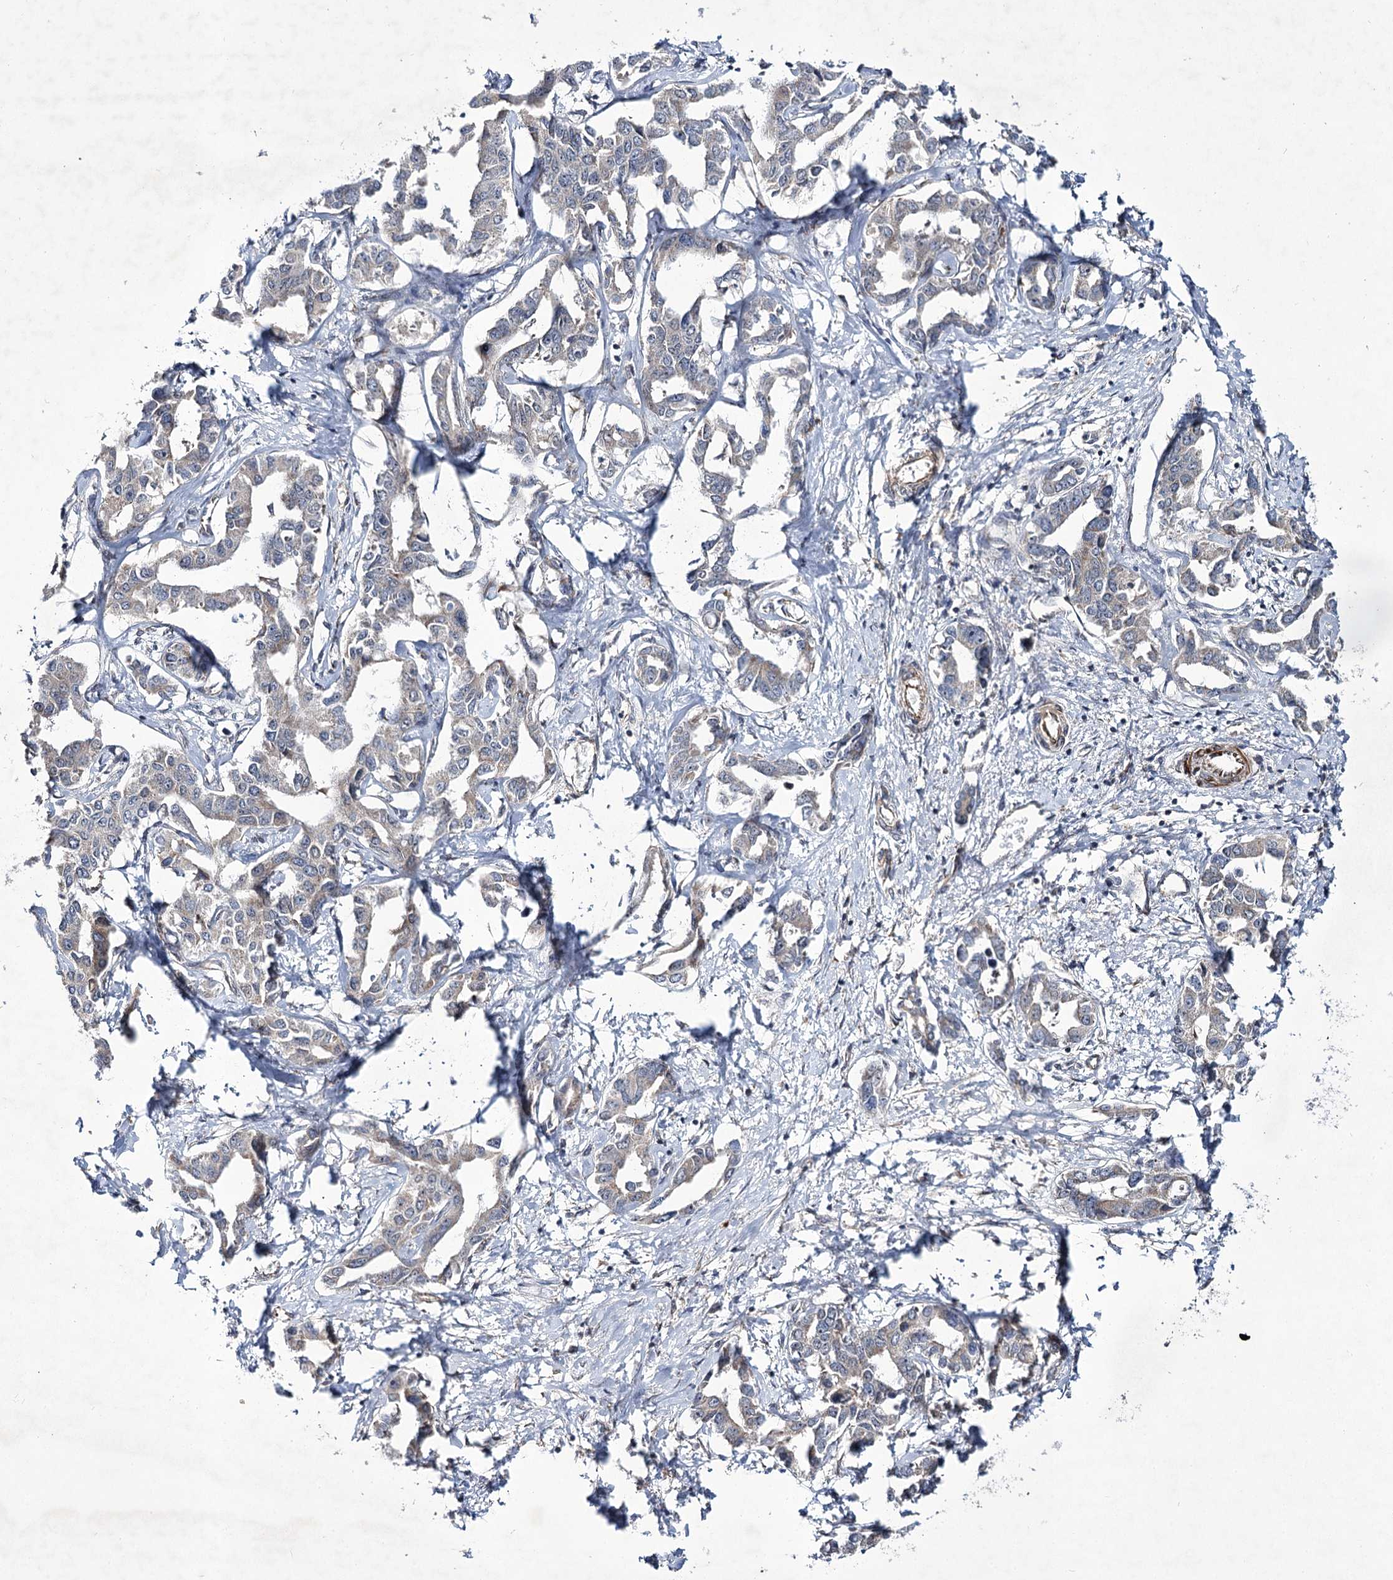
{"staining": {"intensity": "negative", "quantity": "none", "location": "none"}, "tissue": "liver cancer", "cell_type": "Tumor cells", "image_type": "cancer", "snomed": [{"axis": "morphology", "description": "Cholangiocarcinoma"}, {"axis": "topography", "description": "Liver"}], "caption": "Photomicrograph shows no significant protein expression in tumor cells of cholangiocarcinoma (liver).", "gene": "DPEP2", "patient": {"sex": "male", "age": 59}}